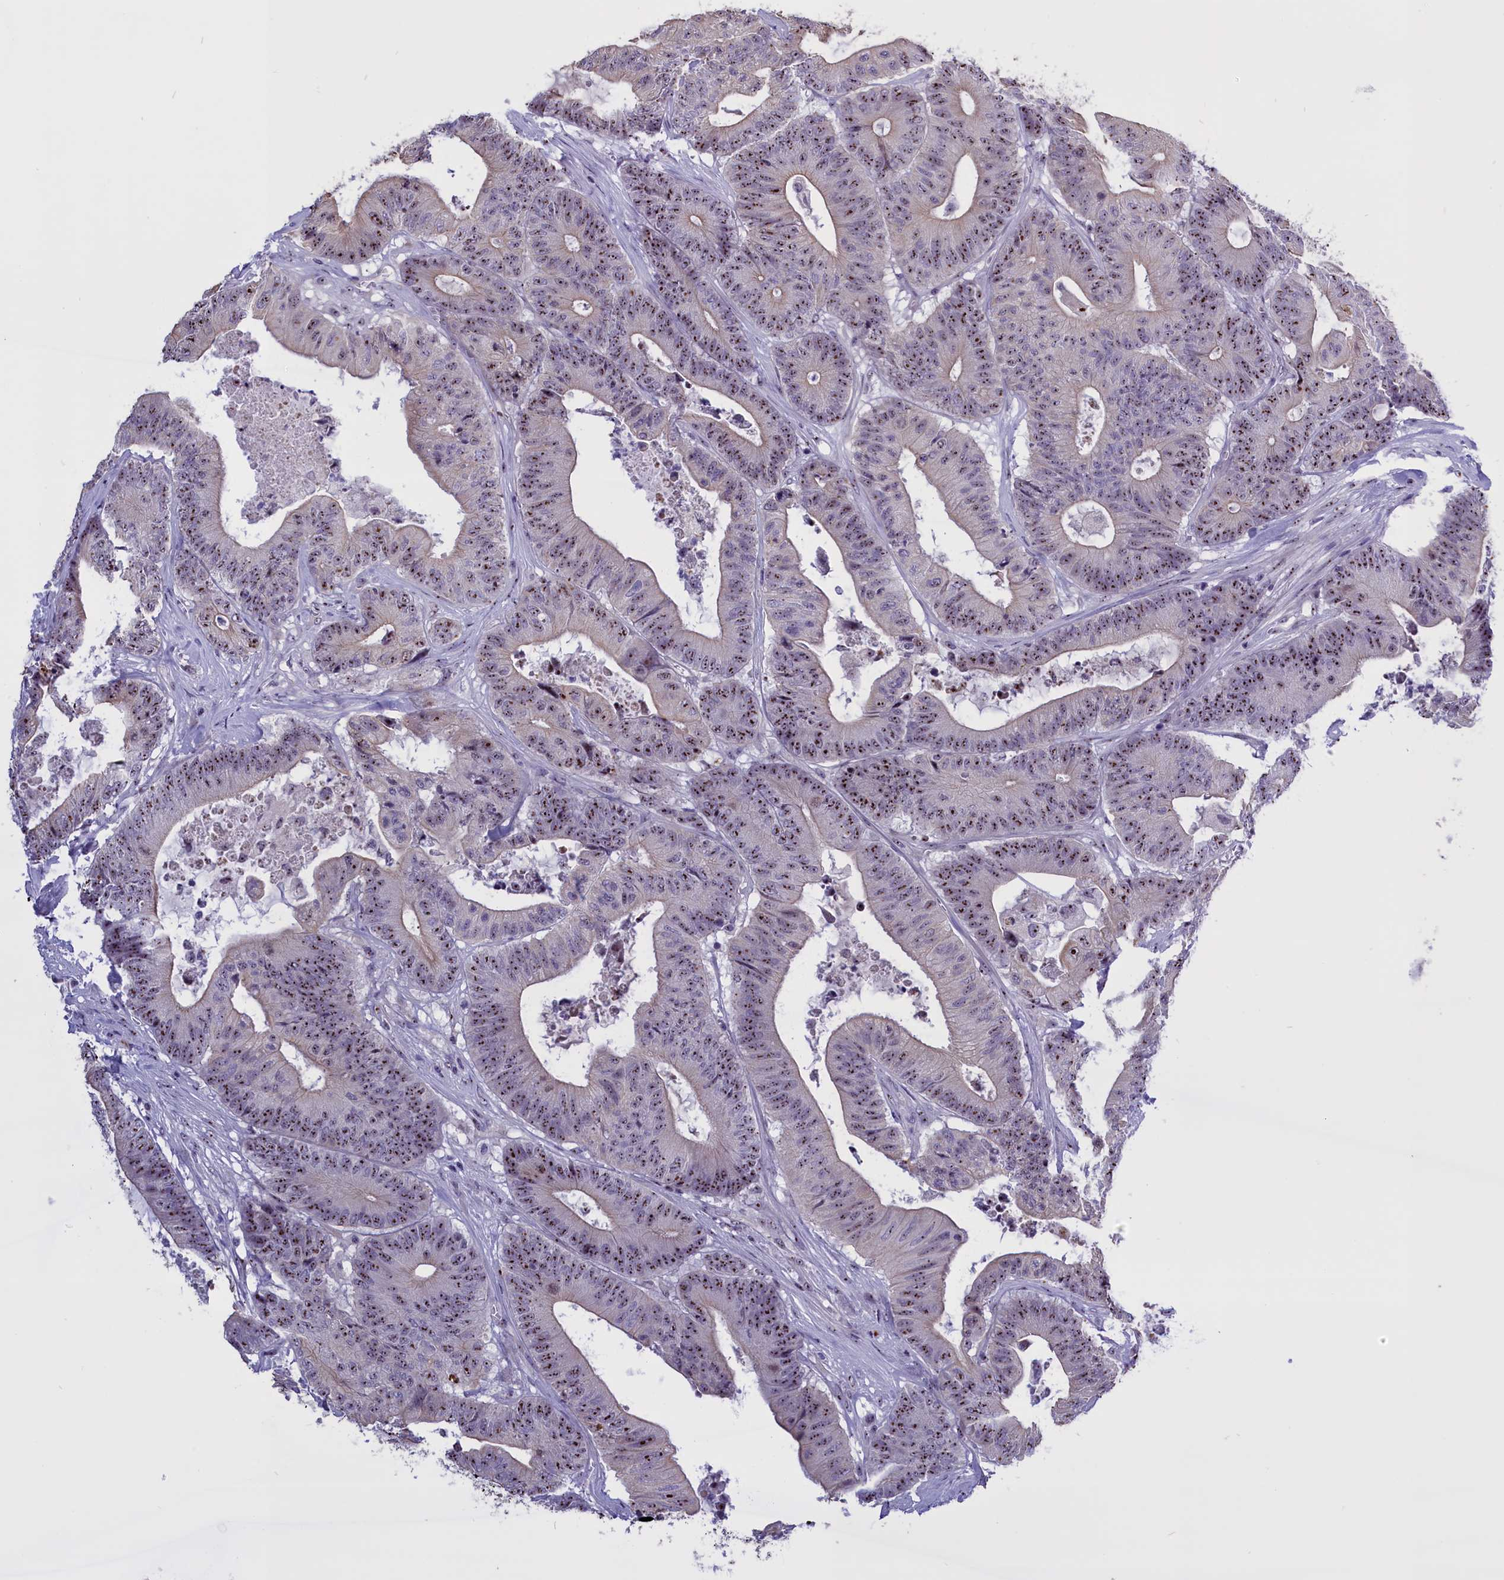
{"staining": {"intensity": "moderate", "quantity": ">75%", "location": "nuclear"}, "tissue": "colorectal cancer", "cell_type": "Tumor cells", "image_type": "cancer", "snomed": [{"axis": "morphology", "description": "Adenocarcinoma, NOS"}, {"axis": "topography", "description": "Colon"}], "caption": "Protein staining exhibits moderate nuclear staining in approximately >75% of tumor cells in colorectal adenocarcinoma. (DAB IHC with brightfield microscopy, high magnification).", "gene": "TBL3", "patient": {"sex": "female", "age": 84}}